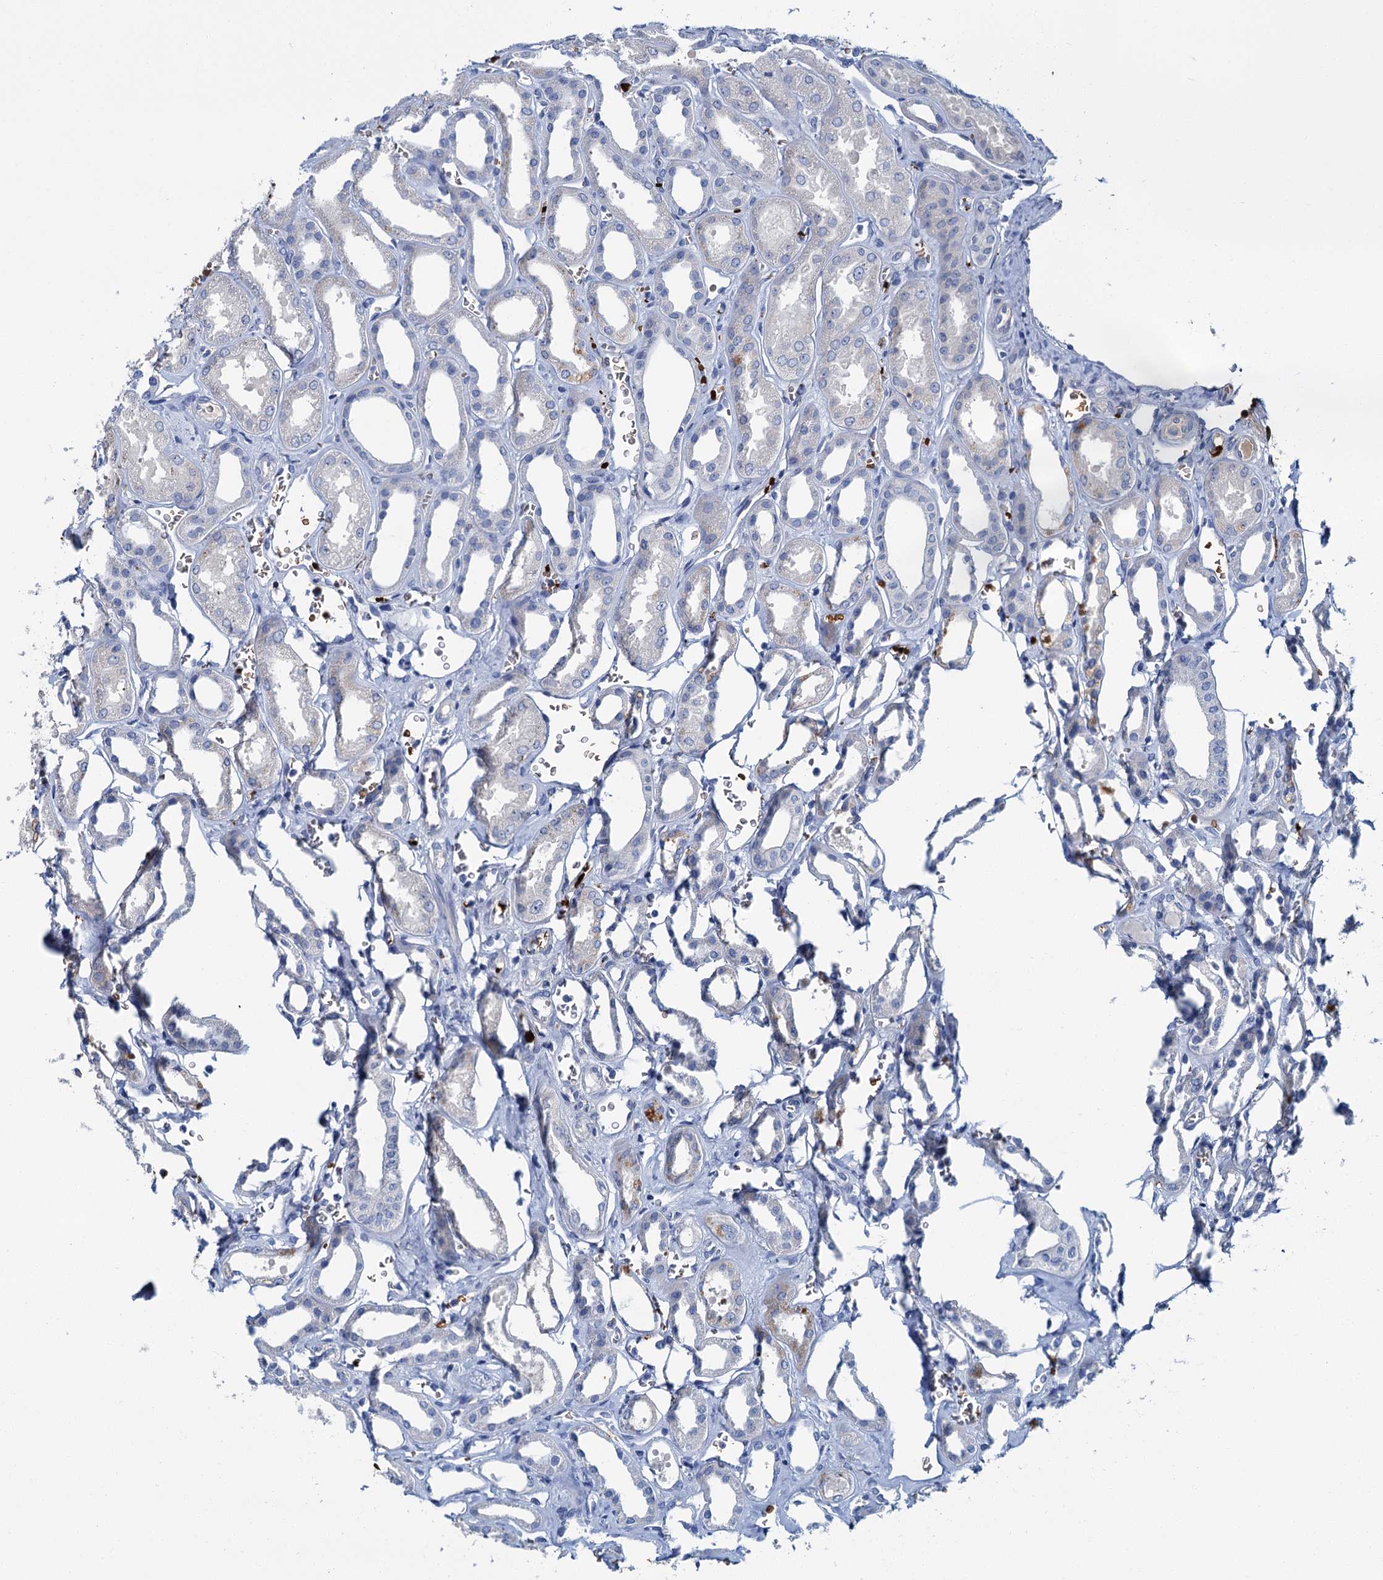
{"staining": {"intensity": "negative", "quantity": "none", "location": "none"}, "tissue": "kidney", "cell_type": "Cells in glomeruli", "image_type": "normal", "snomed": [{"axis": "morphology", "description": "Normal tissue, NOS"}, {"axis": "morphology", "description": "Adenocarcinoma, NOS"}, {"axis": "topography", "description": "Kidney"}], "caption": "Human kidney stained for a protein using IHC exhibits no staining in cells in glomeruli.", "gene": "ATG2A", "patient": {"sex": "female", "age": 68}}